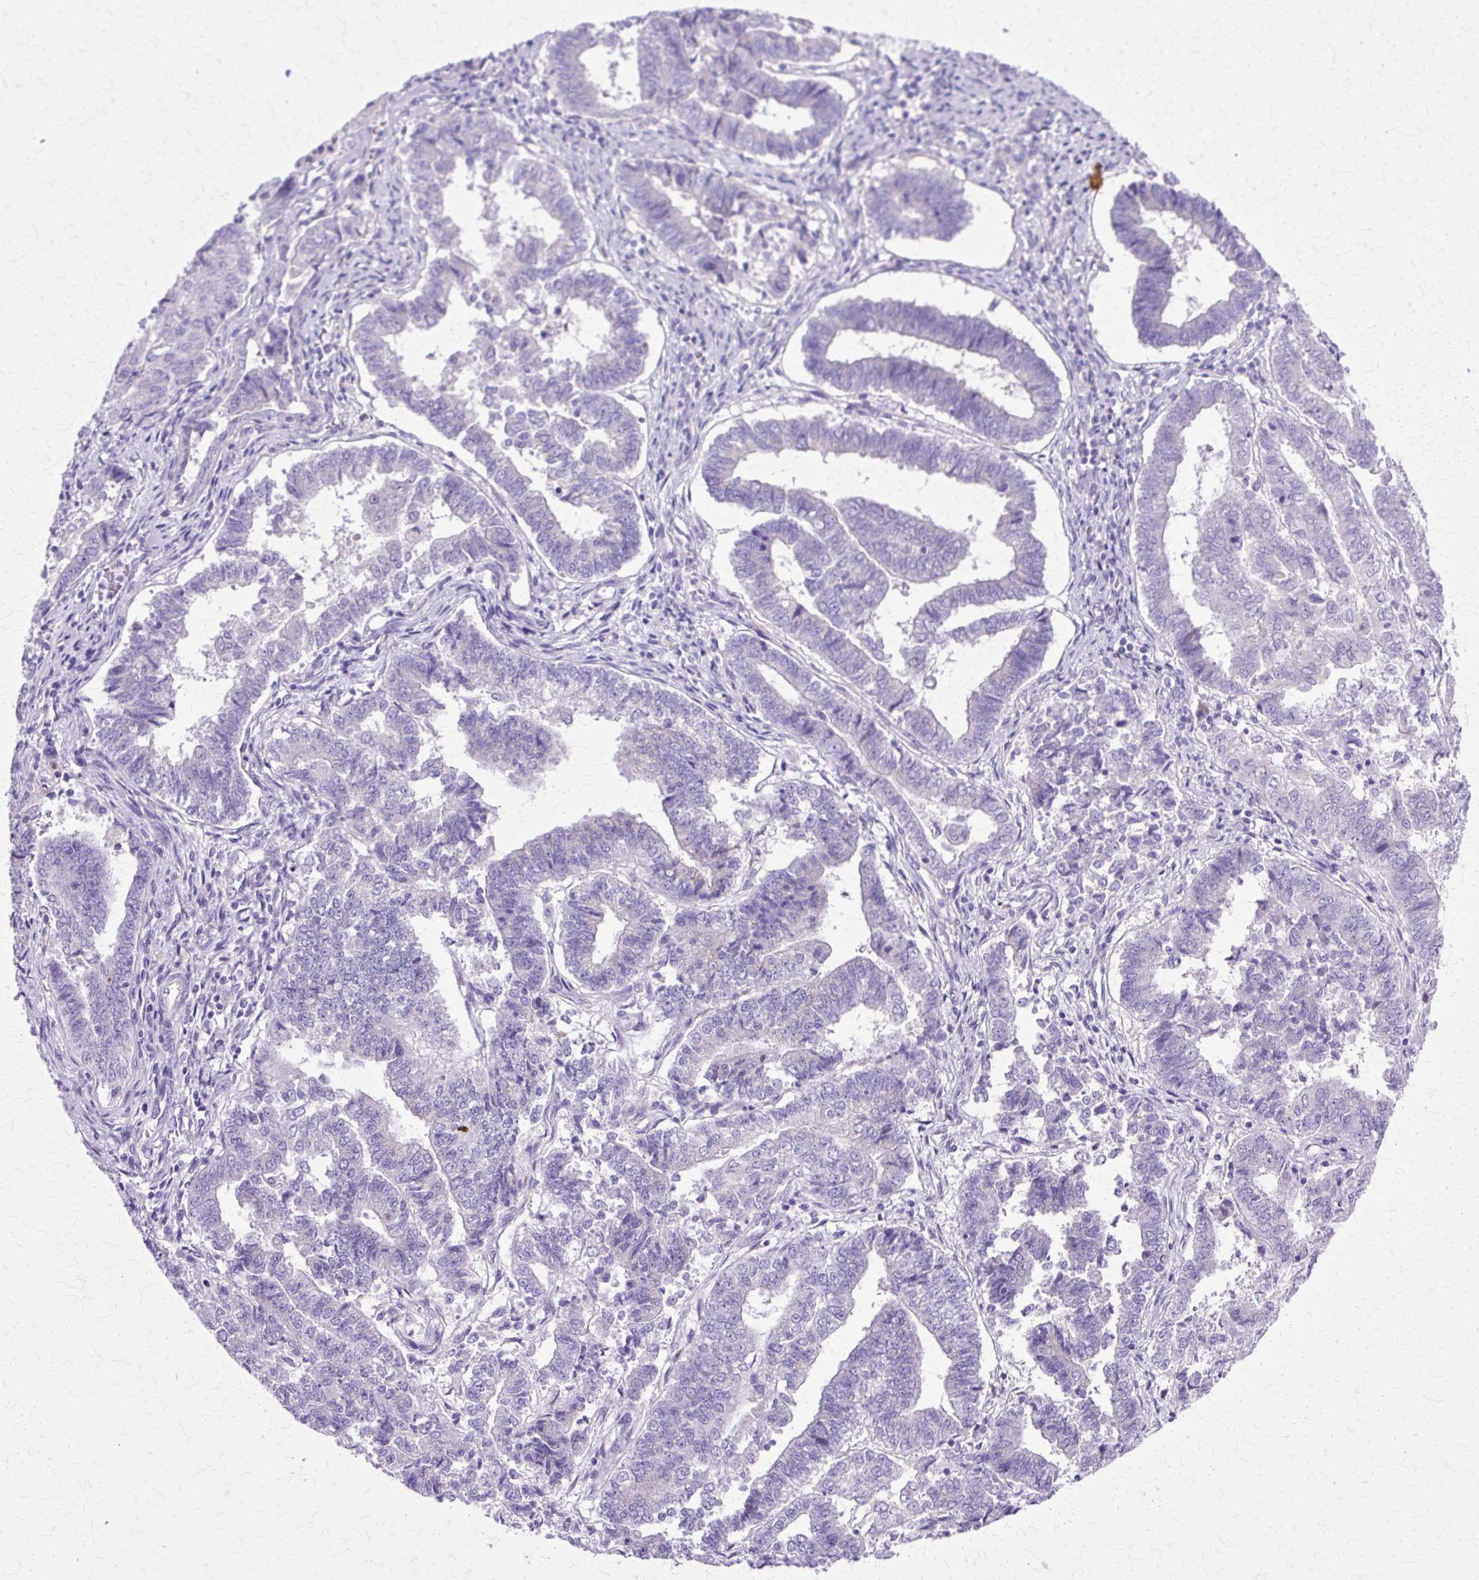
{"staining": {"intensity": "negative", "quantity": "none", "location": "none"}, "tissue": "endometrial cancer", "cell_type": "Tumor cells", "image_type": "cancer", "snomed": [{"axis": "morphology", "description": "Adenocarcinoma, NOS"}, {"axis": "topography", "description": "Endometrium"}], "caption": "Image shows no significant protein expression in tumor cells of adenocarcinoma (endometrial). The staining is performed using DAB (3,3'-diaminobenzidine) brown chromogen with nuclei counter-stained in using hematoxylin.", "gene": "TBC1D3G", "patient": {"sex": "female", "age": 72}}